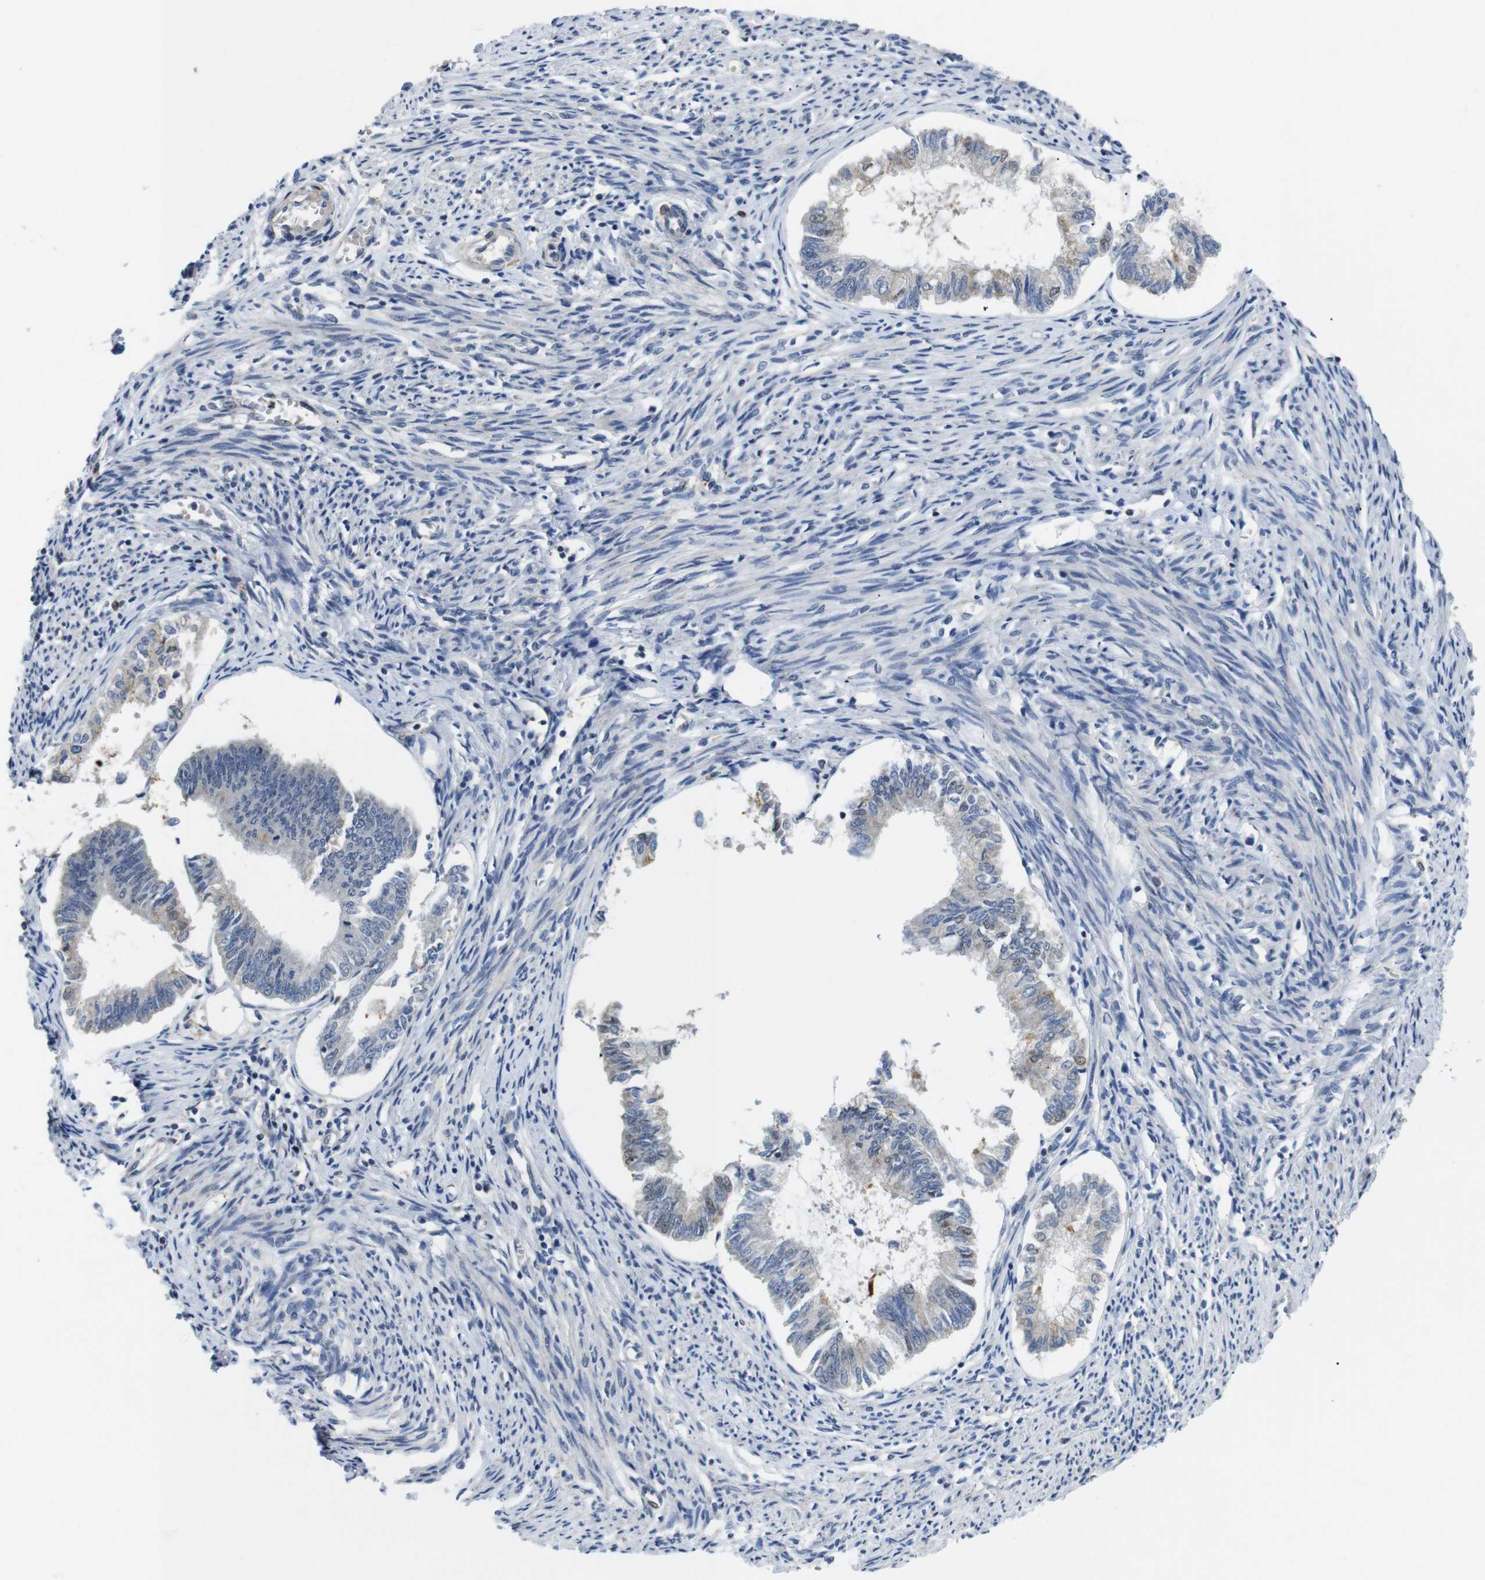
{"staining": {"intensity": "weak", "quantity": "<25%", "location": "nuclear"}, "tissue": "endometrial cancer", "cell_type": "Tumor cells", "image_type": "cancer", "snomed": [{"axis": "morphology", "description": "Adenocarcinoma, NOS"}, {"axis": "topography", "description": "Endometrium"}], "caption": "Image shows no significant protein expression in tumor cells of endometrial cancer.", "gene": "FNTA", "patient": {"sex": "female", "age": 86}}